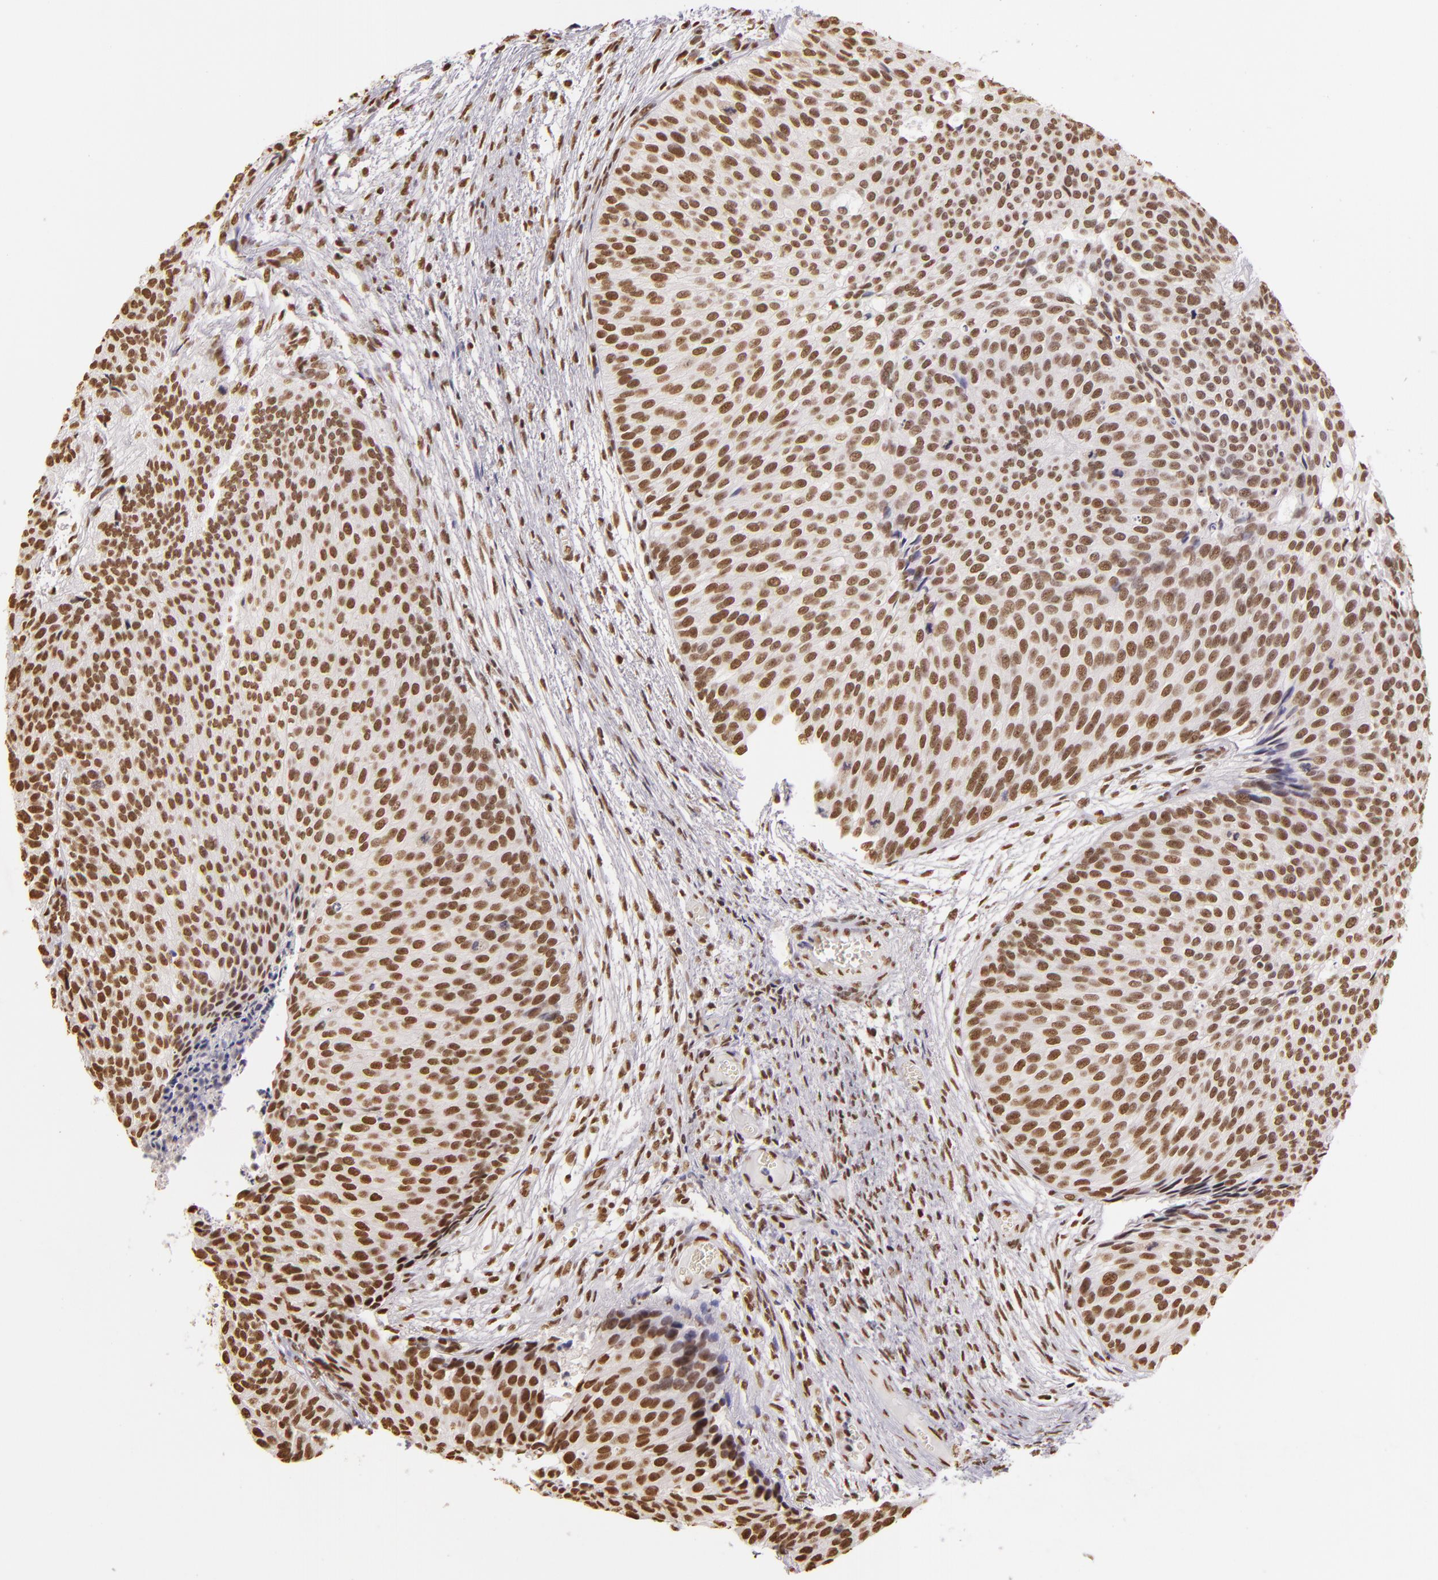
{"staining": {"intensity": "moderate", "quantity": ">75%", "location": "nuclear"}, "tissue": "urothelial cancer", "cell_type": "Tumor cells", "image_type": "cancer", "snomed": [{"axis": "morphology", "description": "Urothelial carcinoma, Low grade"}, {"axis": "topography", "description": "Urinary bladder"}], "caption": "Protein expression analysis of human urothelial cancer reveals moderate nuclear expression in about >75% of tumor cells.", "gene": "PAPOLA", "patient": {"sex": "male", "age": 84}}